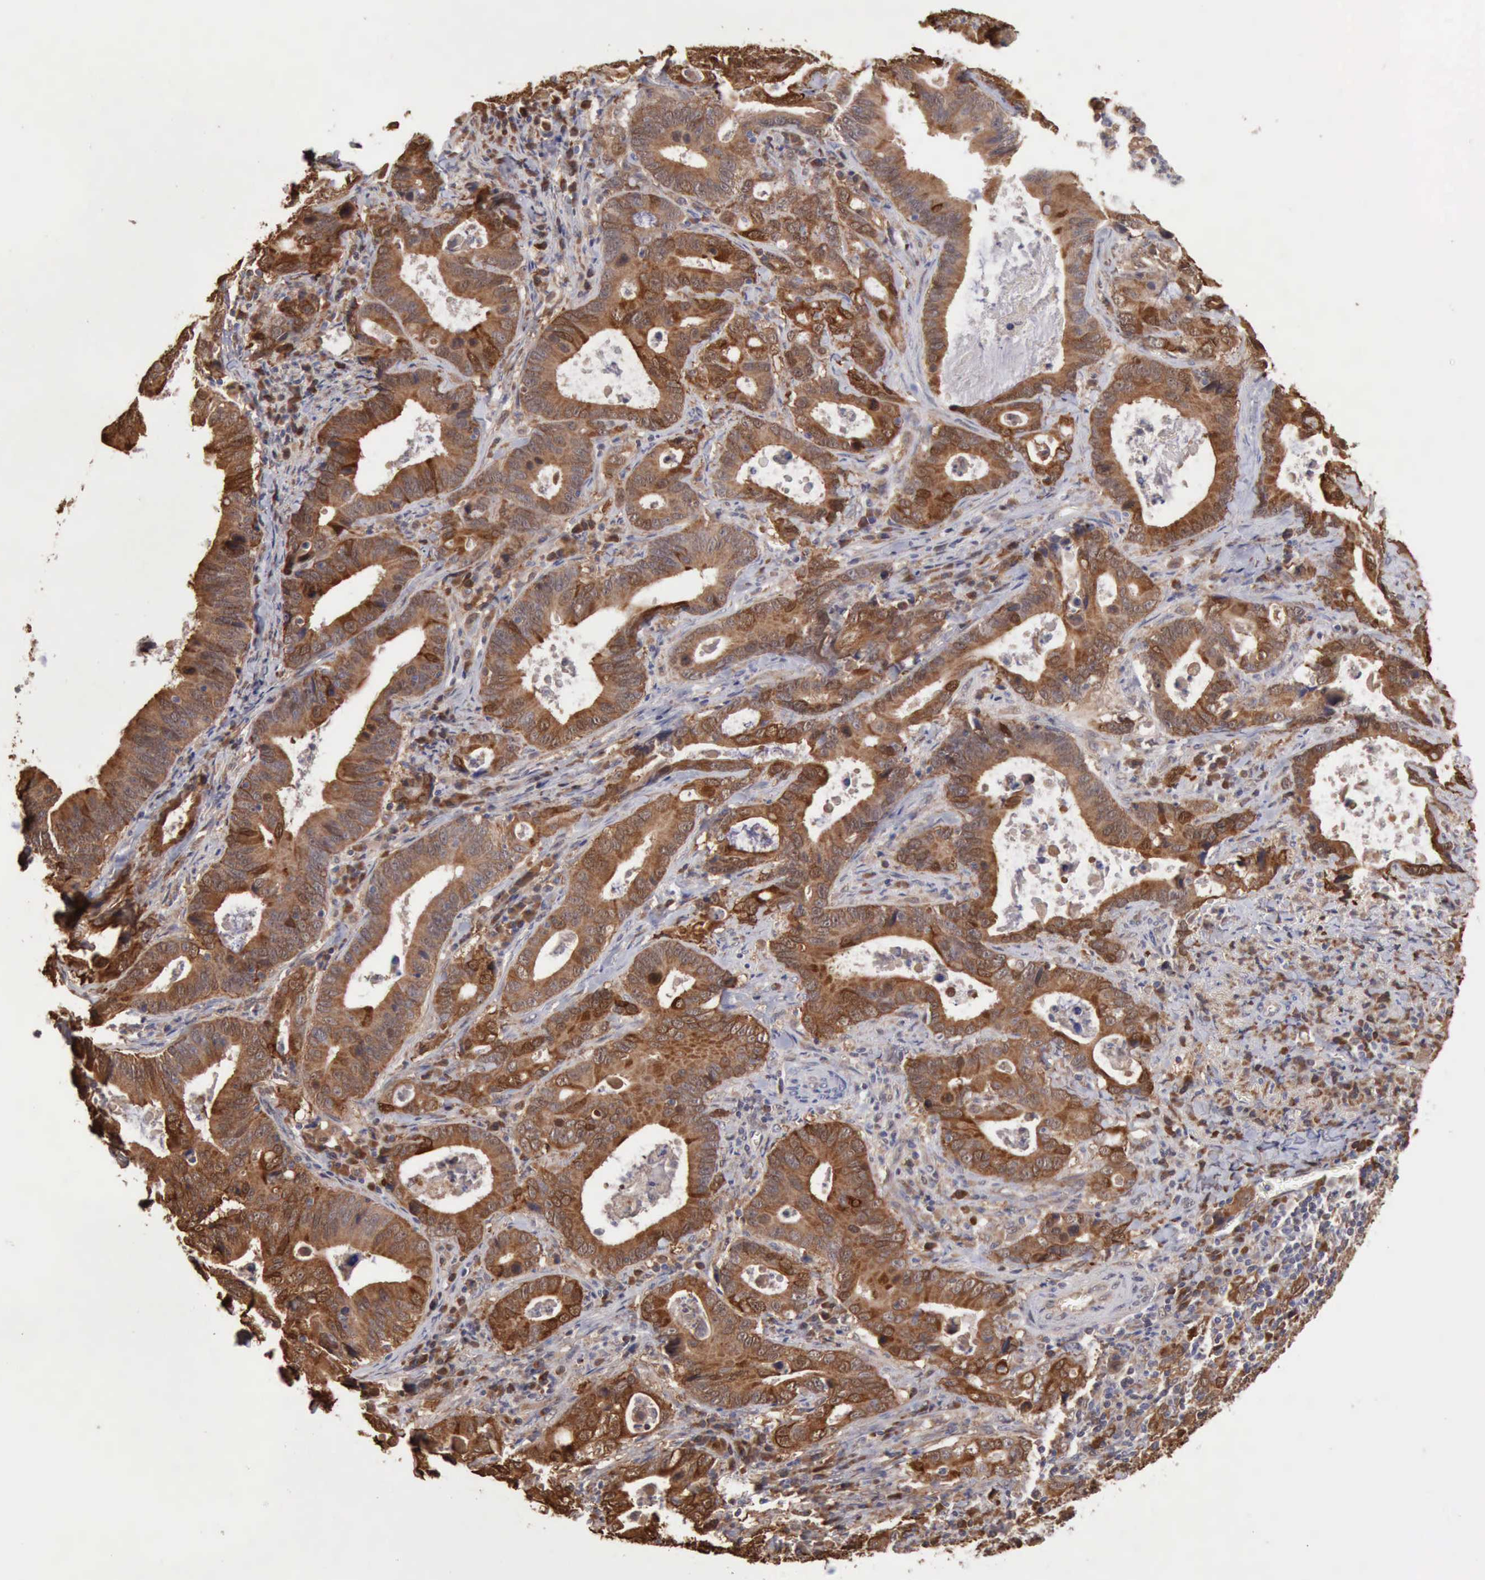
{"staining": {"intensity": "strong", "quantity": ">75%", "location": "cytoplasmic/membranous"}, "tissue": "stomach cancer", "cell_type": "Tumor cells", "image_type": "cancer", "snomed": [{"axis": "morphology", "description": "Adenocarcinoma, NOS"}, {"axis": "topography", "description": "Stomach, upper"}], "caption": "Human stomach adenocarcinoma stained with a protein marker exhibits strong staining in tumor cells.", "gene": "APOL2", "patient": {"sex": "male", "age": 63}}